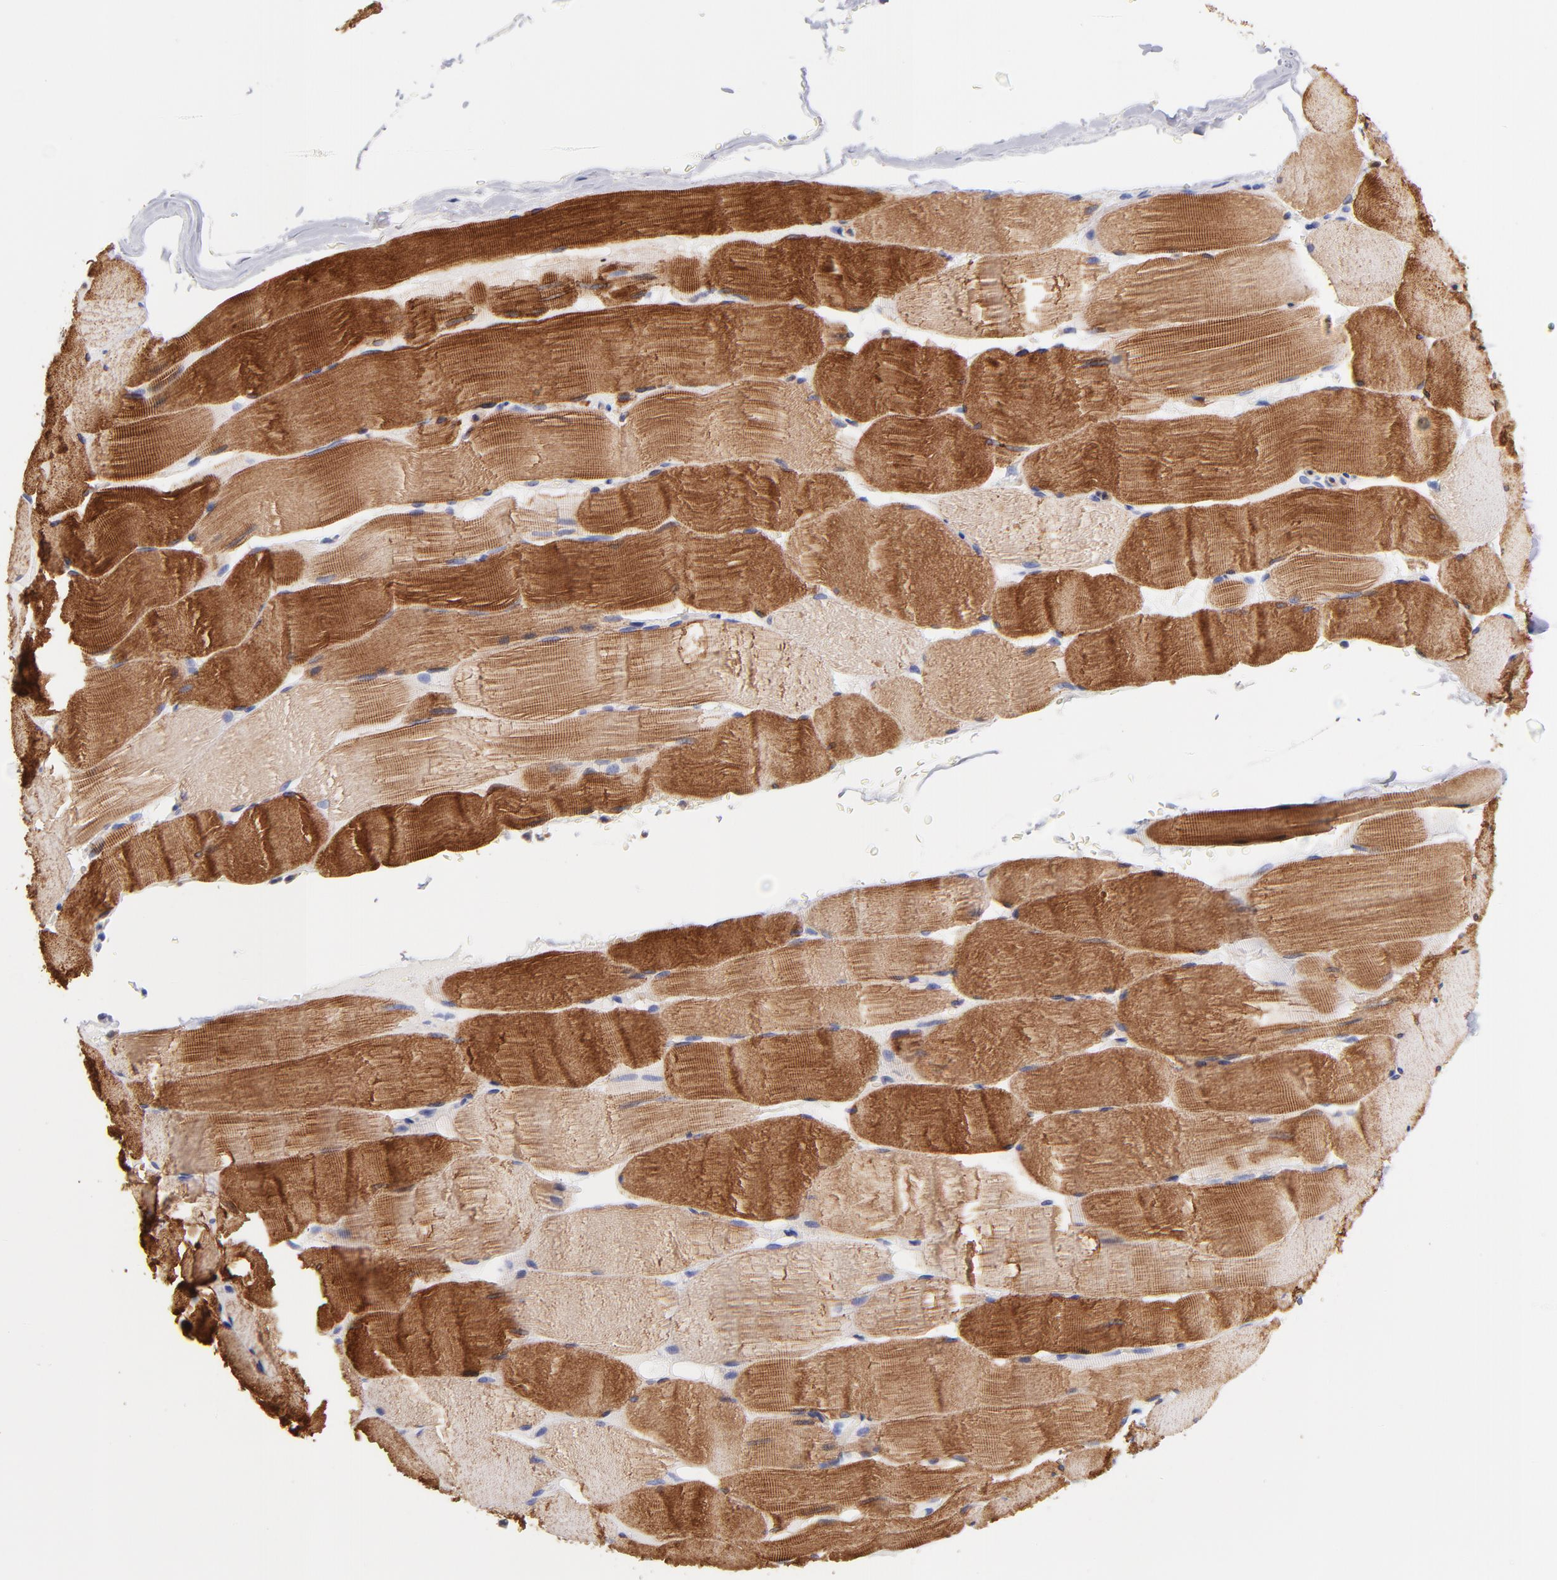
{"staining": {"intensity": "moderate", "quantity": ">75%", "location": "cytoplasmic/membranous"}, "tissue": "skeletal muscle", "cell_type": "Myocytes", "image_type": "normal", "snomed": [{"axis": "morphology", "description": "Normal tissue, NOS"}, {"axis": "topography", "description": "Skeletal muscle"}], "caption": "This image shows immunohistochemistry staining of benign skeletal muscle, with medium moderate cytoplasmic/membranous positivity in about >75% of myocytes.", "gene": "BID", "patient": {"sex": "male", "age": 62}}